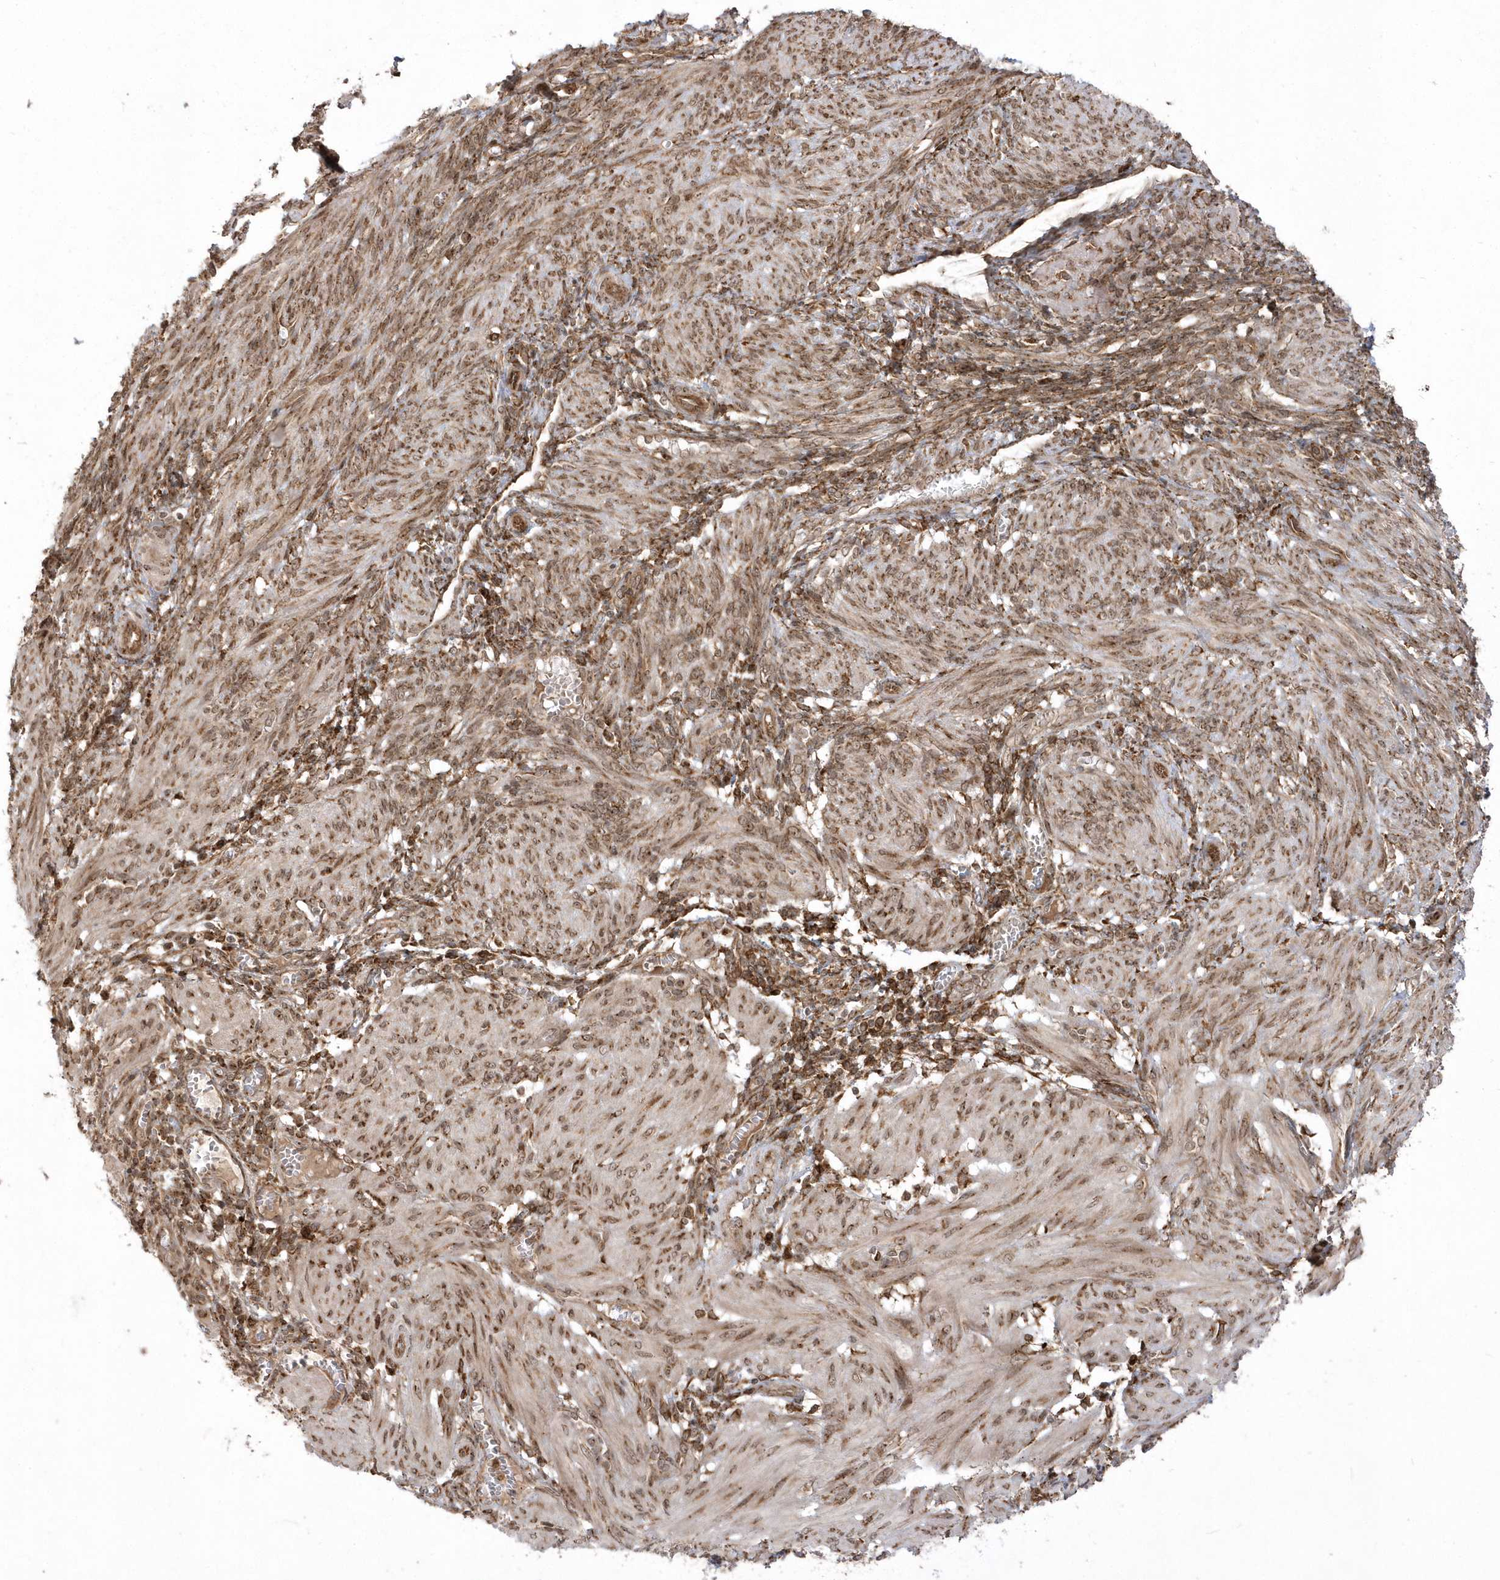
{"staining": {"intensity": "moderate", "quantity": ">75%", "location": "cytoplasmic/membranous,nuclear"}, "tissue": "smooth muscle", "cell_type": "Smooth muscle cells", "image_type": "normal", "snomed": [{"axis": "morphology", "description": "Normal tissue, NOS"}, {"axis": "topography", "description": "Smooth muscle"}], "caption": "Smooth muscle stained with IHC shows moderate cytoplasmic/membranous,nuclear staining in about >75% of smooth muscle cells. Using DAB (3,3'-diaminobenzidine) (brown) and hematoxylin (blue) stains, captured at high magnification using brightfield microscopy.", "gene": "EPC2", "patient": {"sex": "female", "age": 39}}